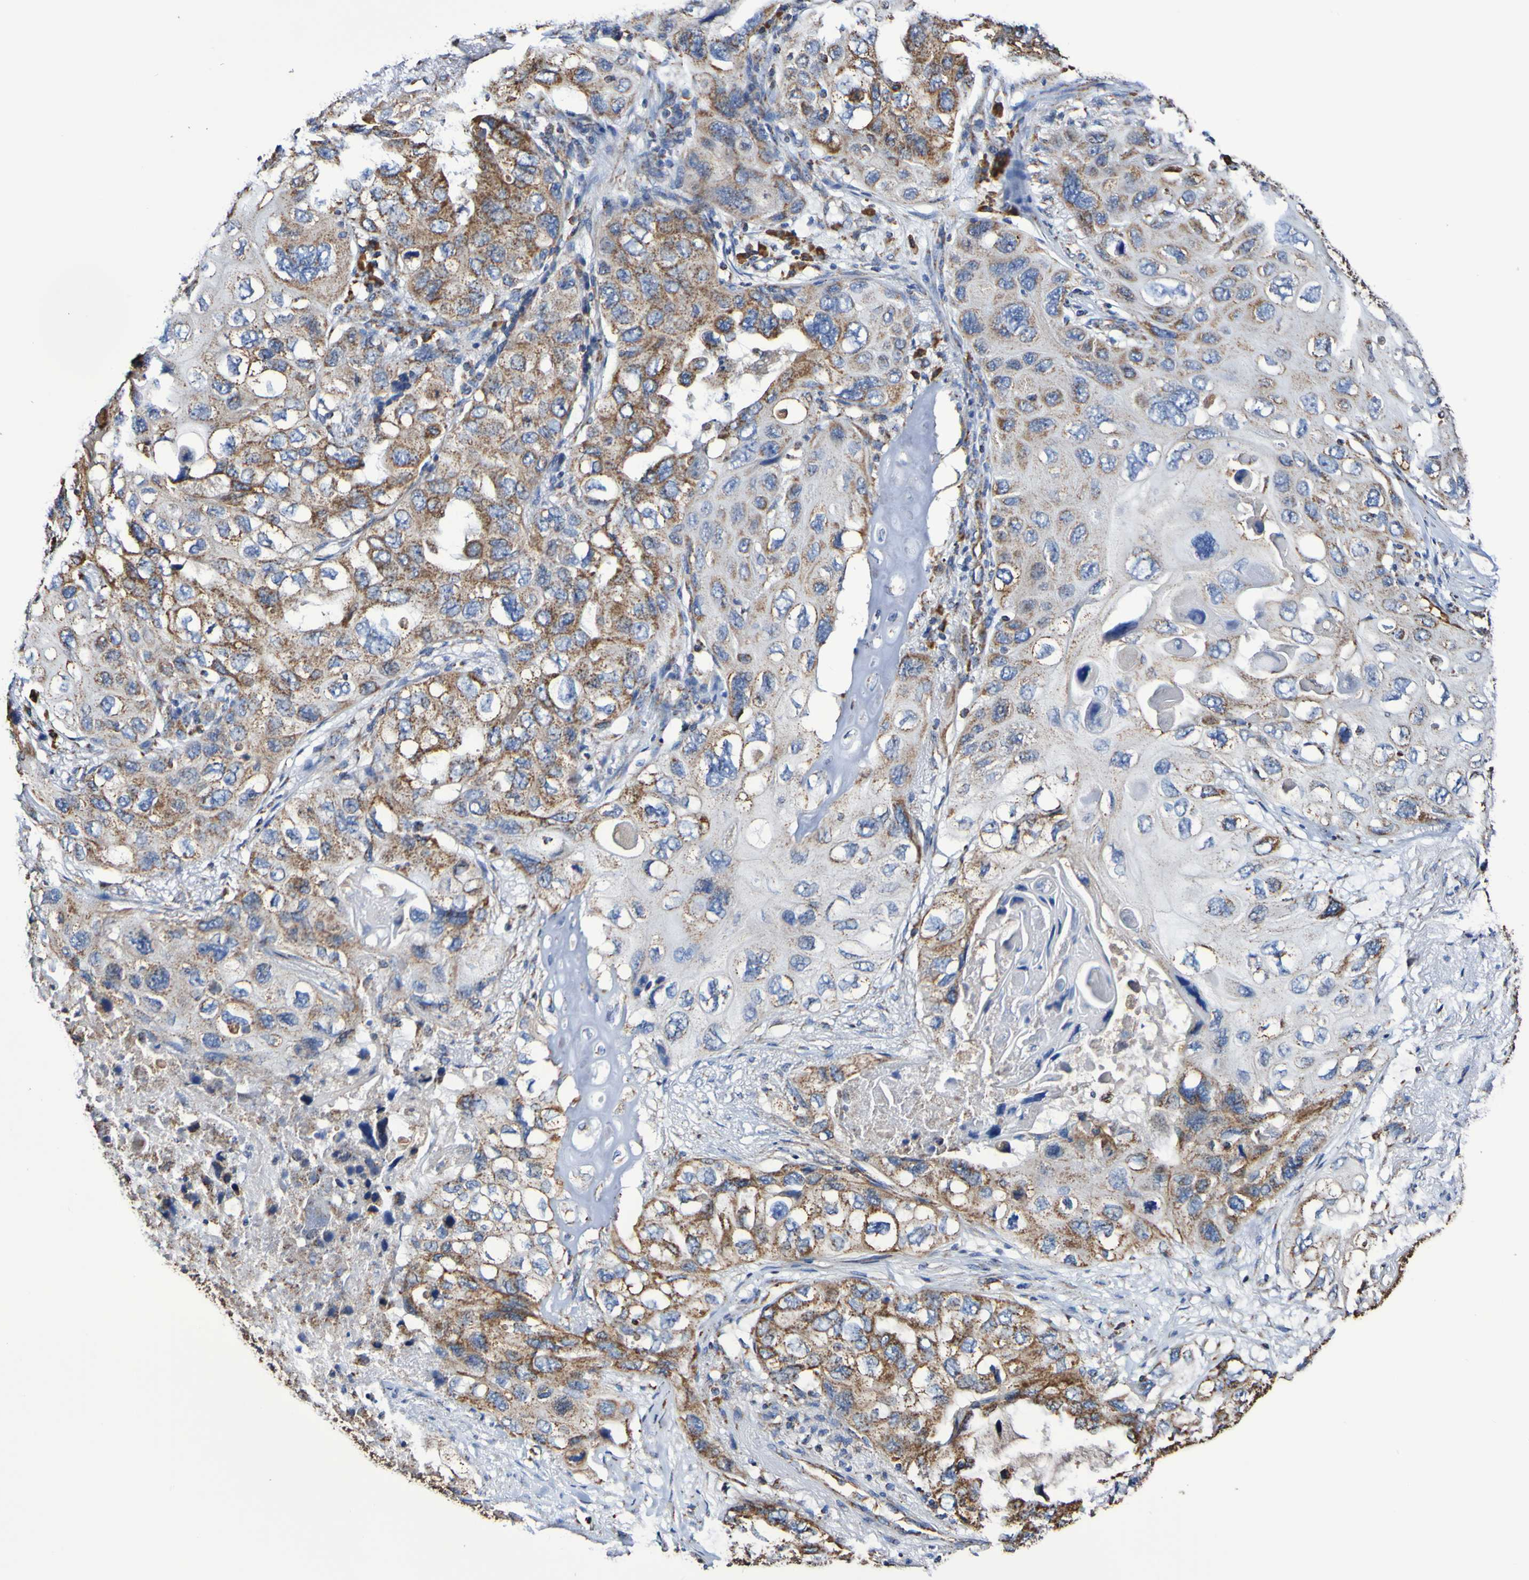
{"staining": {"intensity": "moderate", "quantity": ">75%", "location": "cytoplasmic/membranous"}, "tissue": "lung cancer", "cell_type": "Tumor cells", "image_type": "cancer", "snomed": [{"axis": "morphology", "description": "Squamous cell carcinoma, NOS"}, {"axis": "topography", "description": "Lung"}], "caption": "High-power microscopy captured an immunohistochemistry (IHC) image of lung cancer, revealing moderate cytoplasmic/membranous positivity in approximately >75% of tumor cells.", "gene": "IL18R1", "patient": {"sex": "female", "age": 73}}